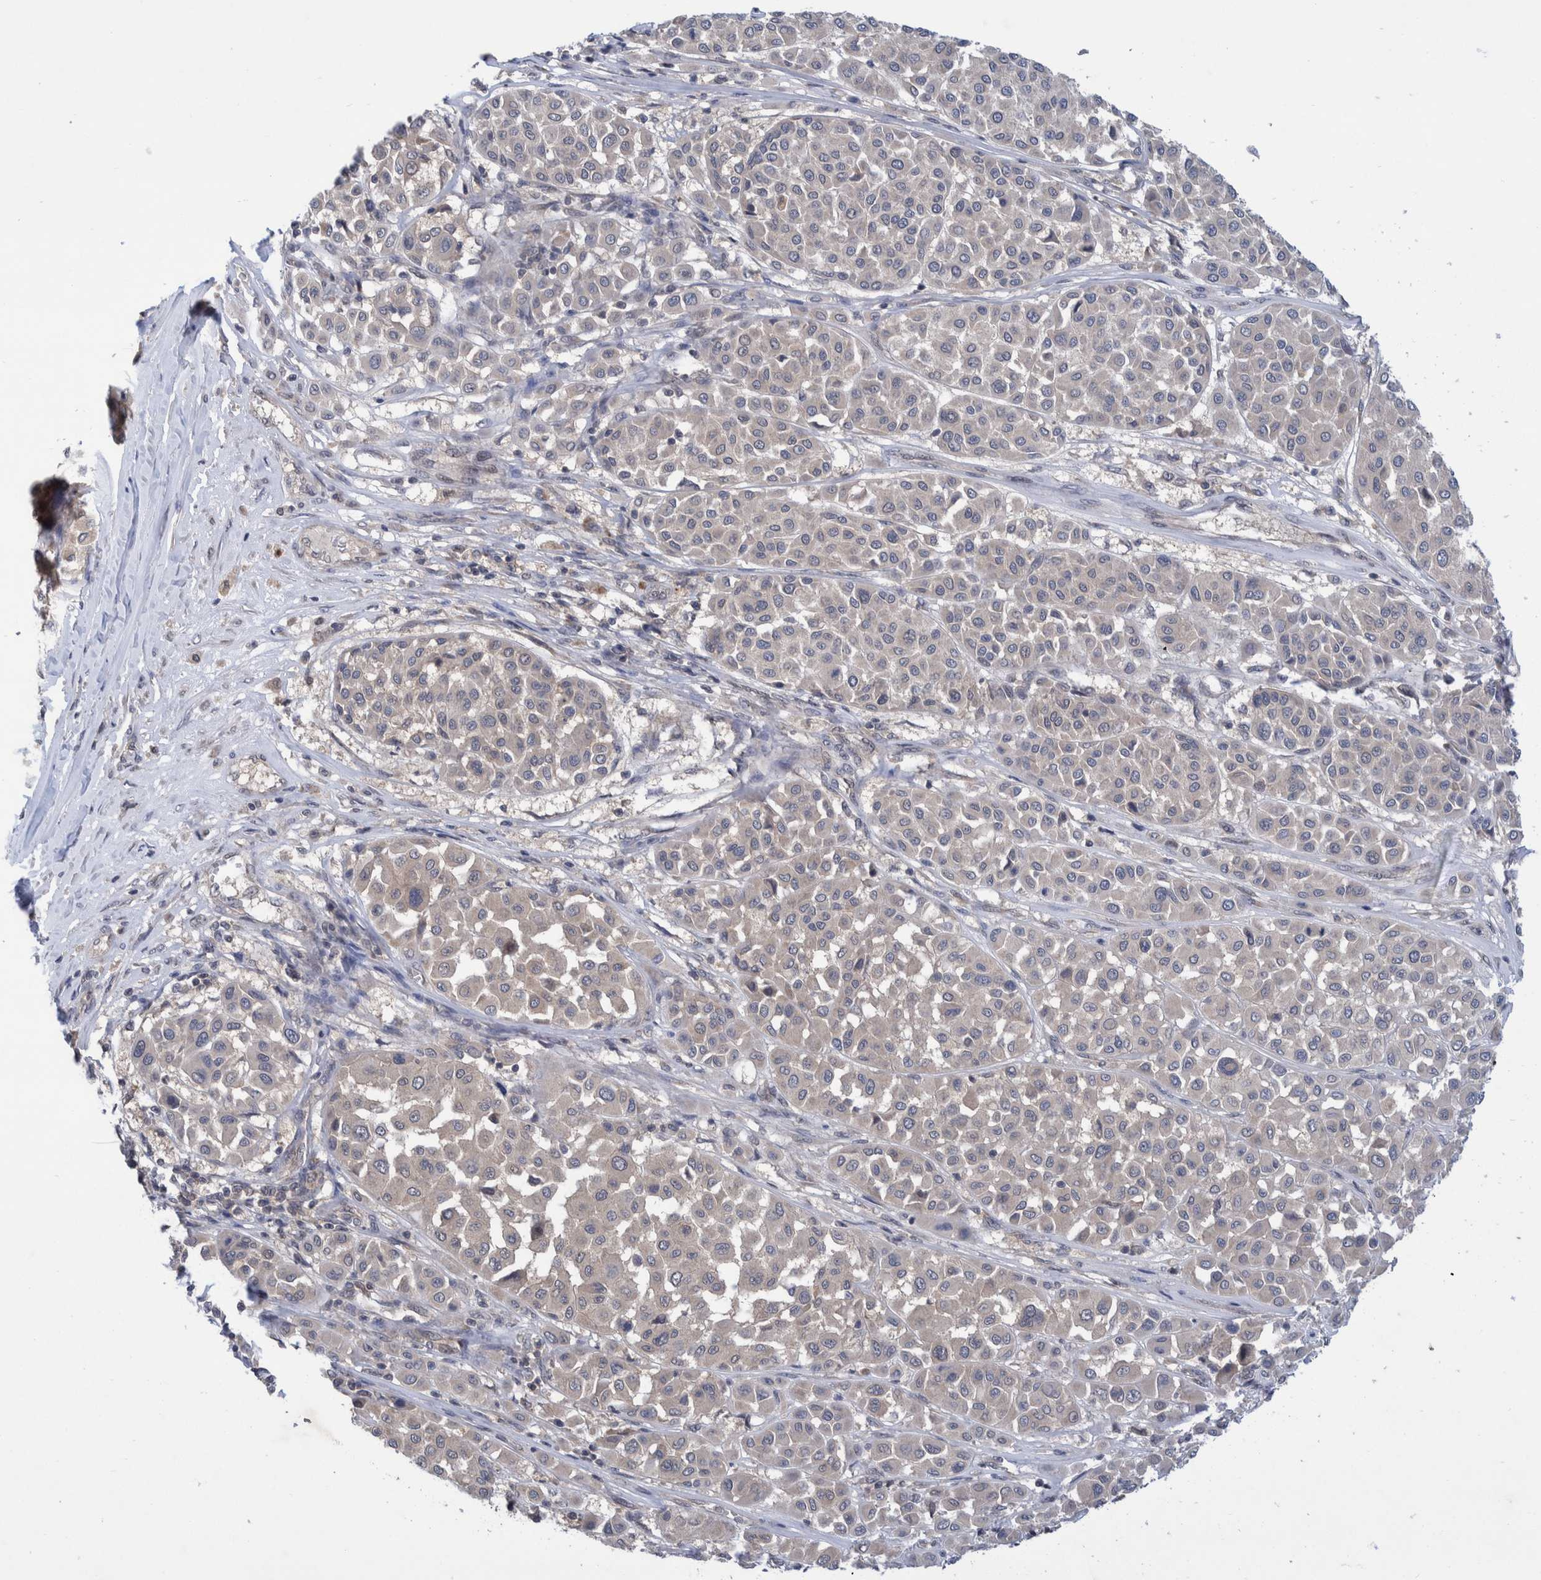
{"staining": {"intensity": "negative", "quantity": "none", "location": "none"}, "tissue": "melanoma", "cell_type": "Tumor cells", "image_type": "cancer", "snomed": [{"axis": "morphology", "description": "Malignant melanoma, Metastatic site"}, {"axis": "topography", "description": "Soft tissue"}], "caption": "This is a micrograph of IHC staining of malignant melanoma (metastatic site), which shows no staining in tumor cells. The staining is performed using DAB (3,3'-diaminobenzidine) brown chromogen with nuclei counter-stained in using hematoxylin.", "gene": "PLPBP", "patient": {"sex": "male", "age": 41}}